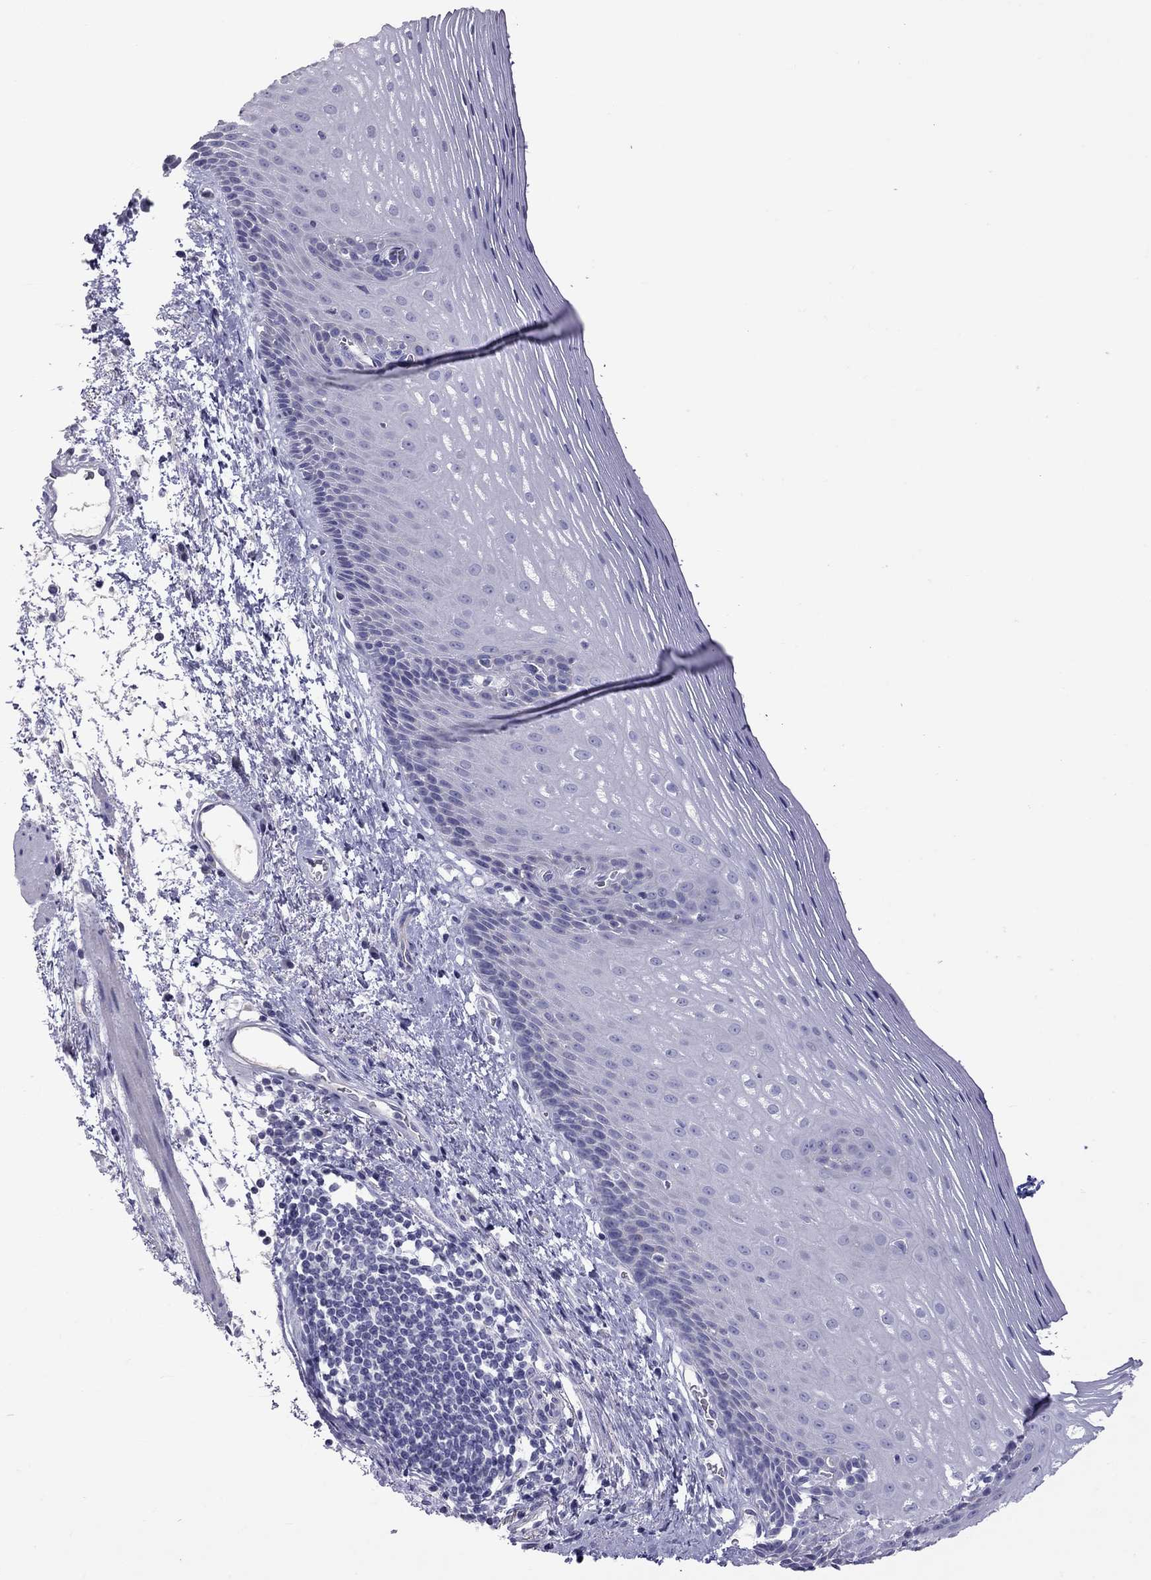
{"staining": {"intensity": "negative", "quantity": "none", "location": "none"}, "tissue": "esophagus", "cell_type": "Squamous epithelial cells", "image_type": "normal", "snomed": [{"axis": "morphology", "description": "Normal tissue, NOS"}, {"axis": "topography", "description": "Esophagus"}], "caption": "An IHC micrograph of normal esophagus is shown. There is no staining in squamous epithelial cells of esophagus.", "gene": "MUC16", "patient": {"sex": "male", "age": 76}}